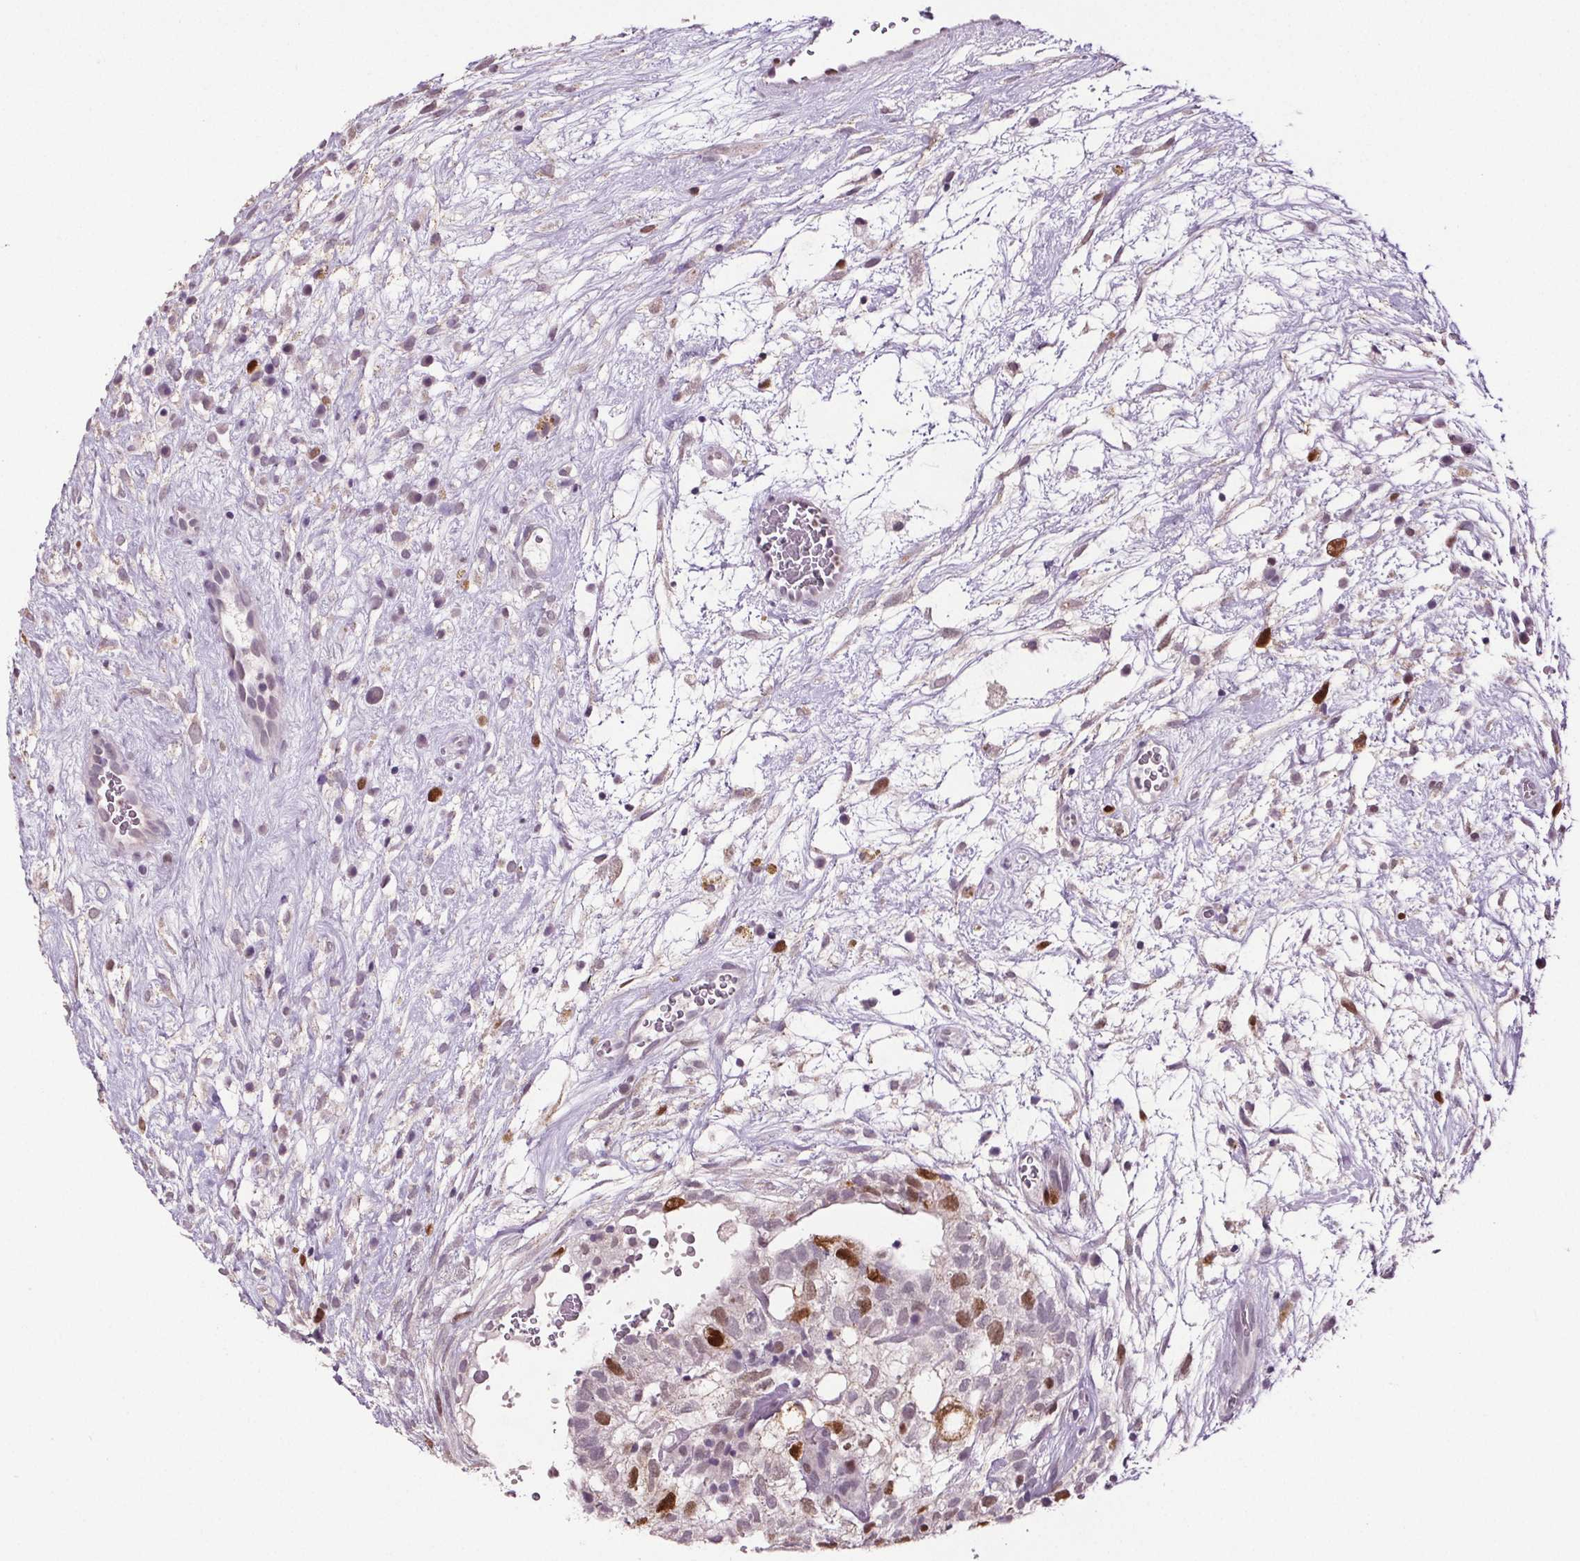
{"staining": {"intensity": "moderate", "quantity": "25%-75%", "location": "nuclear"}, "tissue": "testis cancer", "cell_type": "Tumor cells", "image_type": "cancer", "snomed": [{"axis": "morphology", "description": "Normal tissue, NOS"}, {"axis": "morphology", "description": "Carcinoma, Embryonal, NOS"}, {"axis": "topography", "description": "Testis"}], "caption": "A brown stain shows moderate nuclear expression of a protein in human testis cancer (embryonal carcinoma) tumor cells. (Brightfield microscopy of DAB IHC at high magnification).", "gene": "CENPF", "patient": {"sex": "male", "age": 32}}